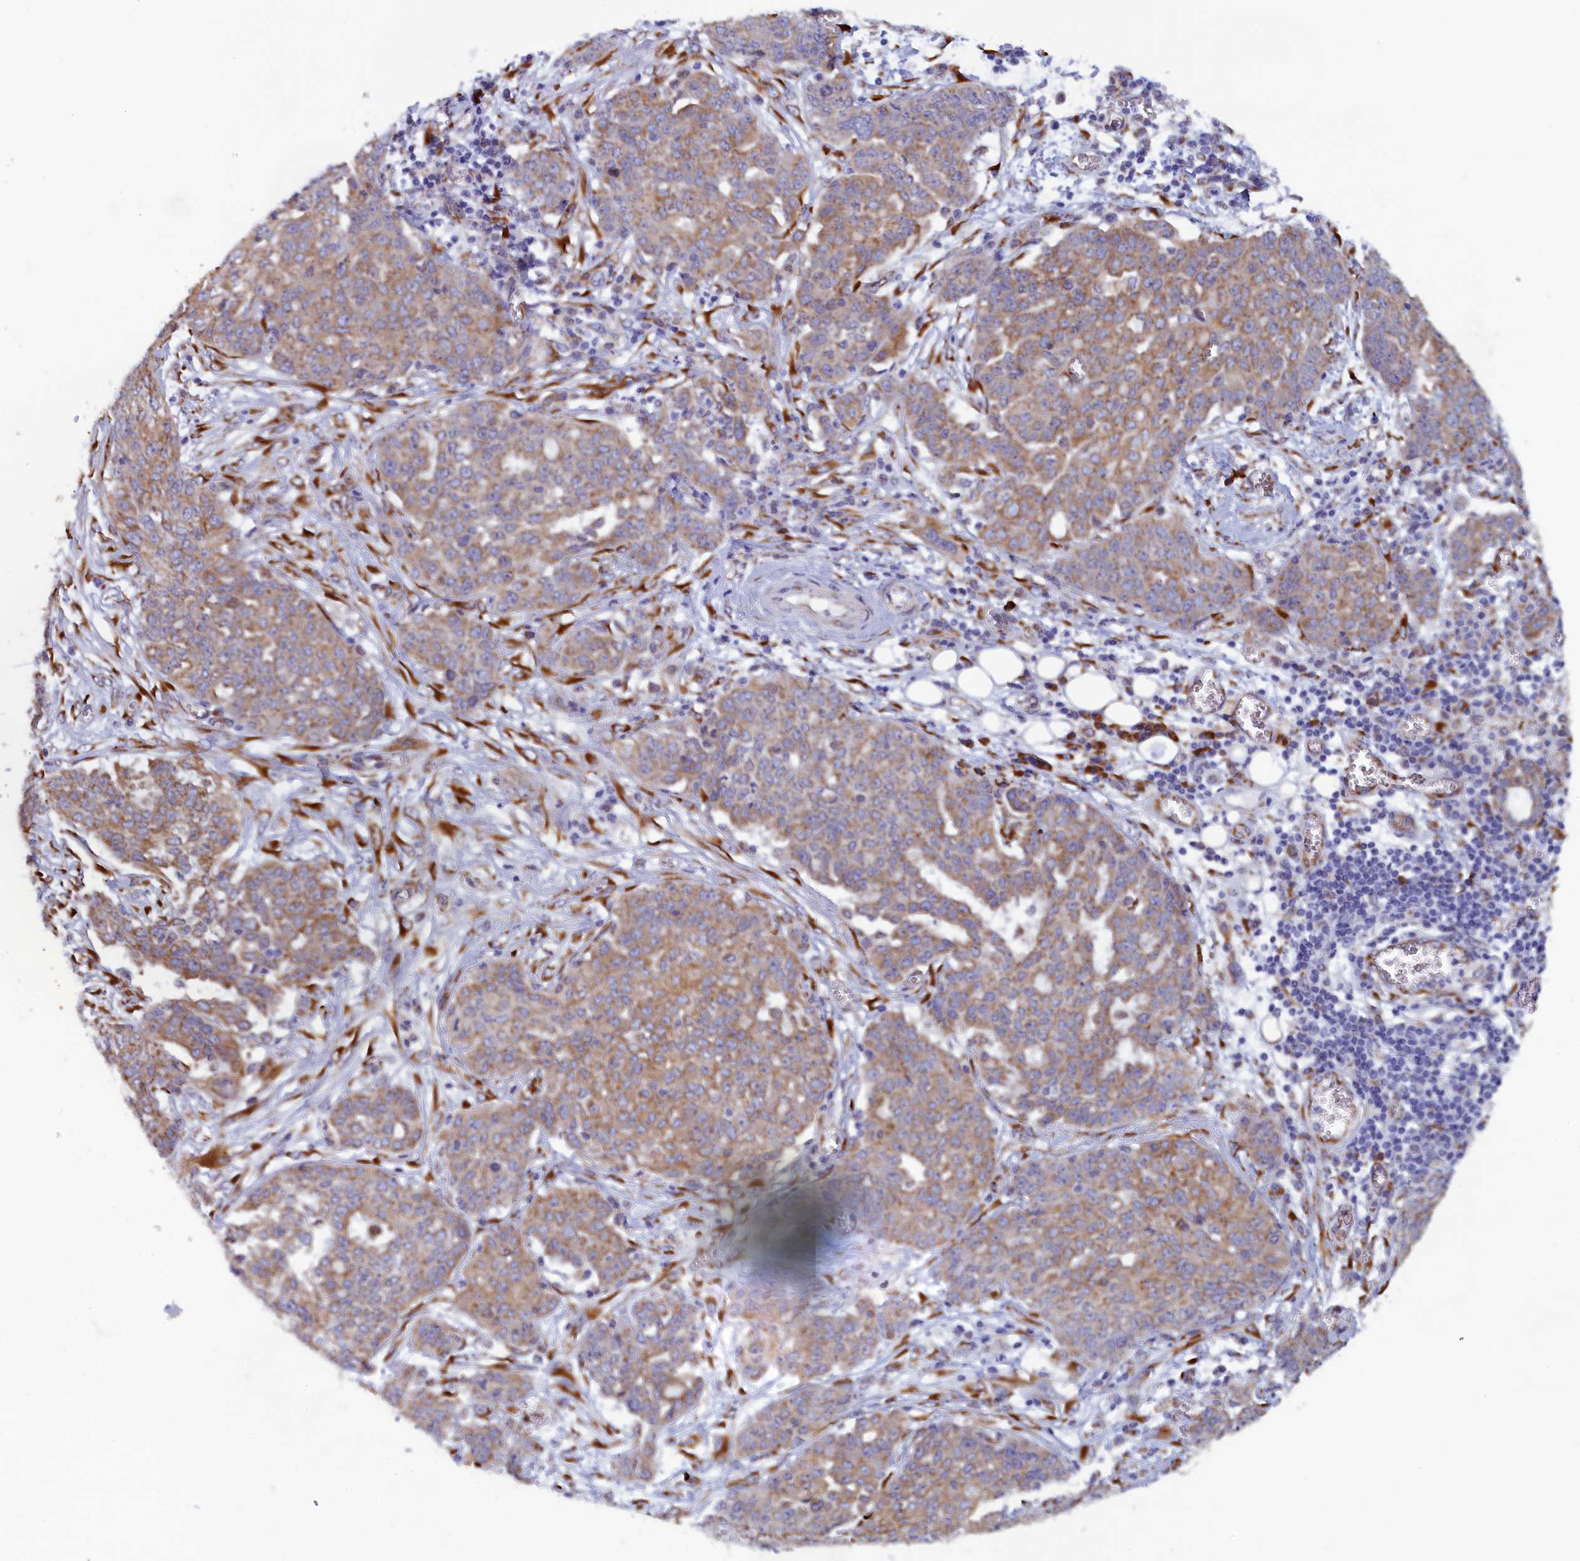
{"staining": {"intensity": "moderate", "quantity": ">75%", "location": "cytoplasmic/membranous"}, "tissue": "ovarian cancer", "cell_type": "Tumor cells", "image_type": "cancer", "snomed": [{"axis": "morphology", "description": "Cystadenocarcinoma, serous, NOS"}, {"axis": "topography", "description": "Soft tissue"}, {"axis": "topography", "description": "Ovary"}], "caption": "A brown stain highlights moderate cytoplasmic/membranous expression of a protein in human ovarian cancer tumor cells.", "gene": "CCDC68", "patient": {"sex": "female", "age": 57}}